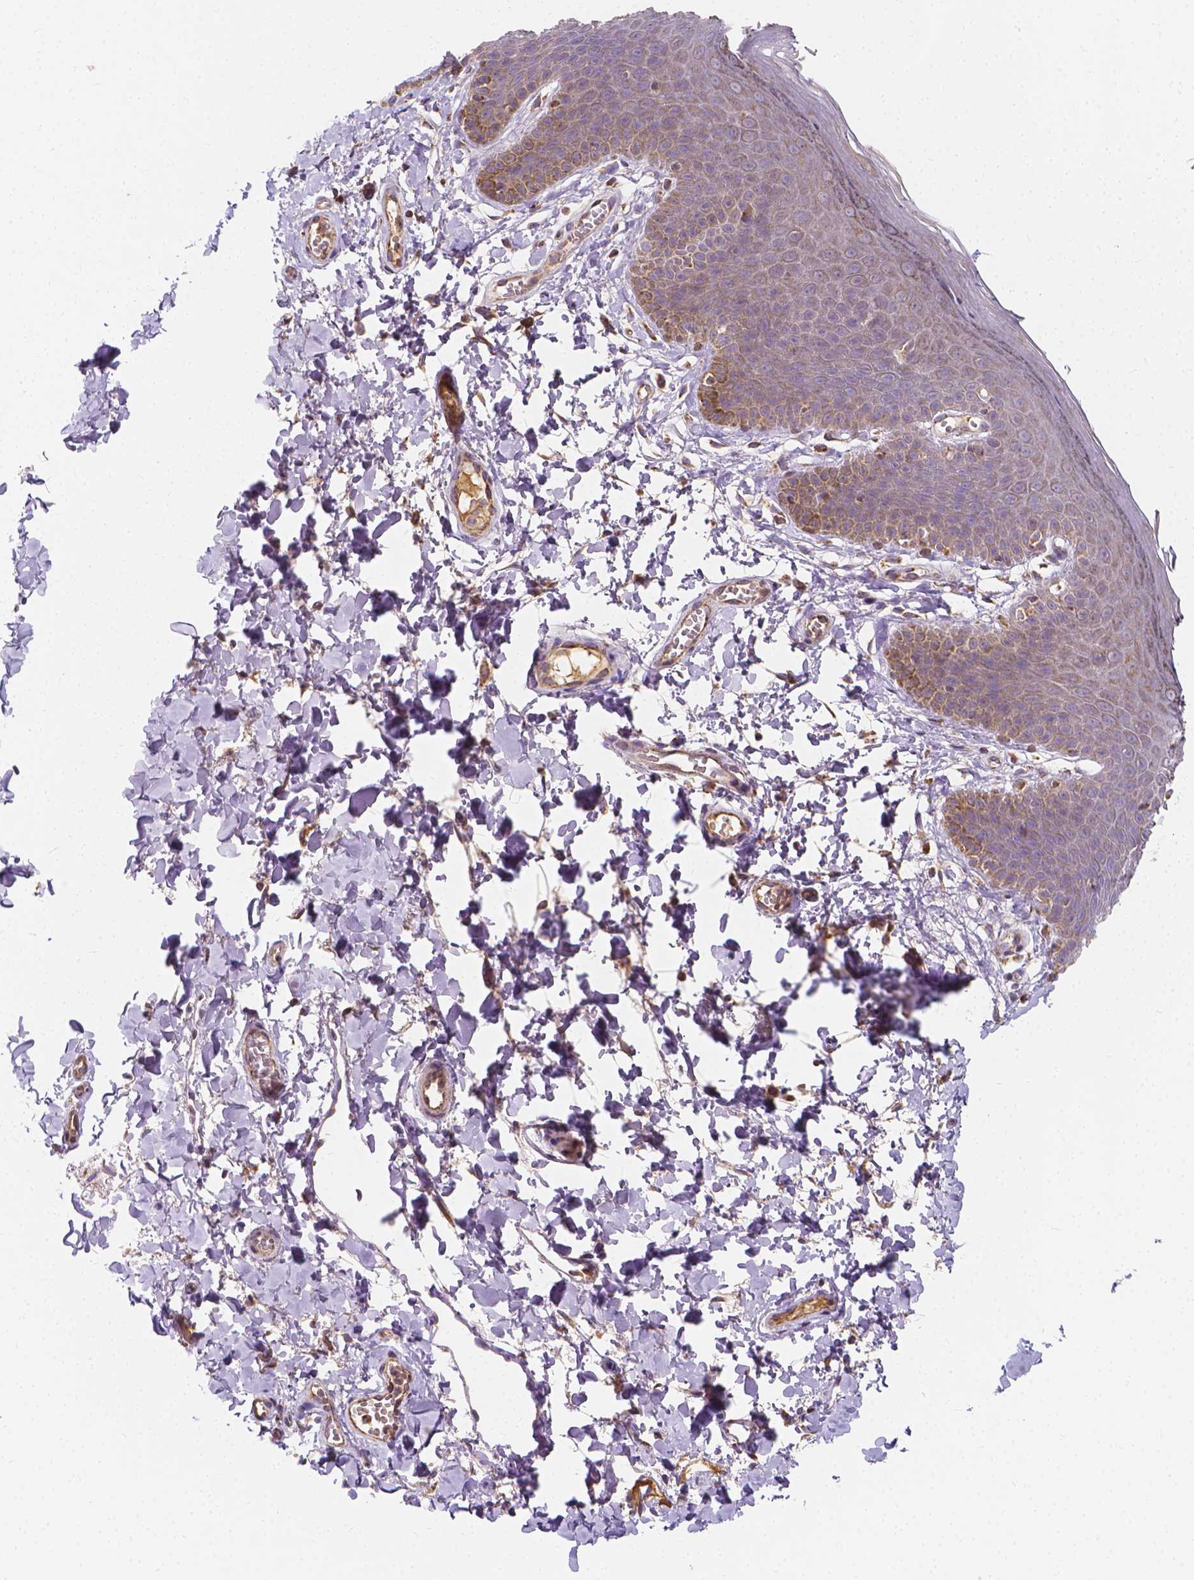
{"staining": {"intensity": "weak", "quantity": "<25%", "location": "cytoplasmic/membranous"}, "tissue": "skin", "cell_type": "Epidermal cells", "image_type": "normal", "snomed": [{"axis": "morphology", "description": "Normal tissue, NOS"}, {"axis": "topography", "description": "Anal"}], "caption": "Normal skin was stained to show a protein in brown. There is no significant positivity in epidermal cells. The staining was performed using DAB to visualize the protein expression in brown, while the nuclei were stained in blue with hematoxylin (Magnification: 20x).", "gene": "SNCAIP", "patient": {"sex": "male", "age": 53}}